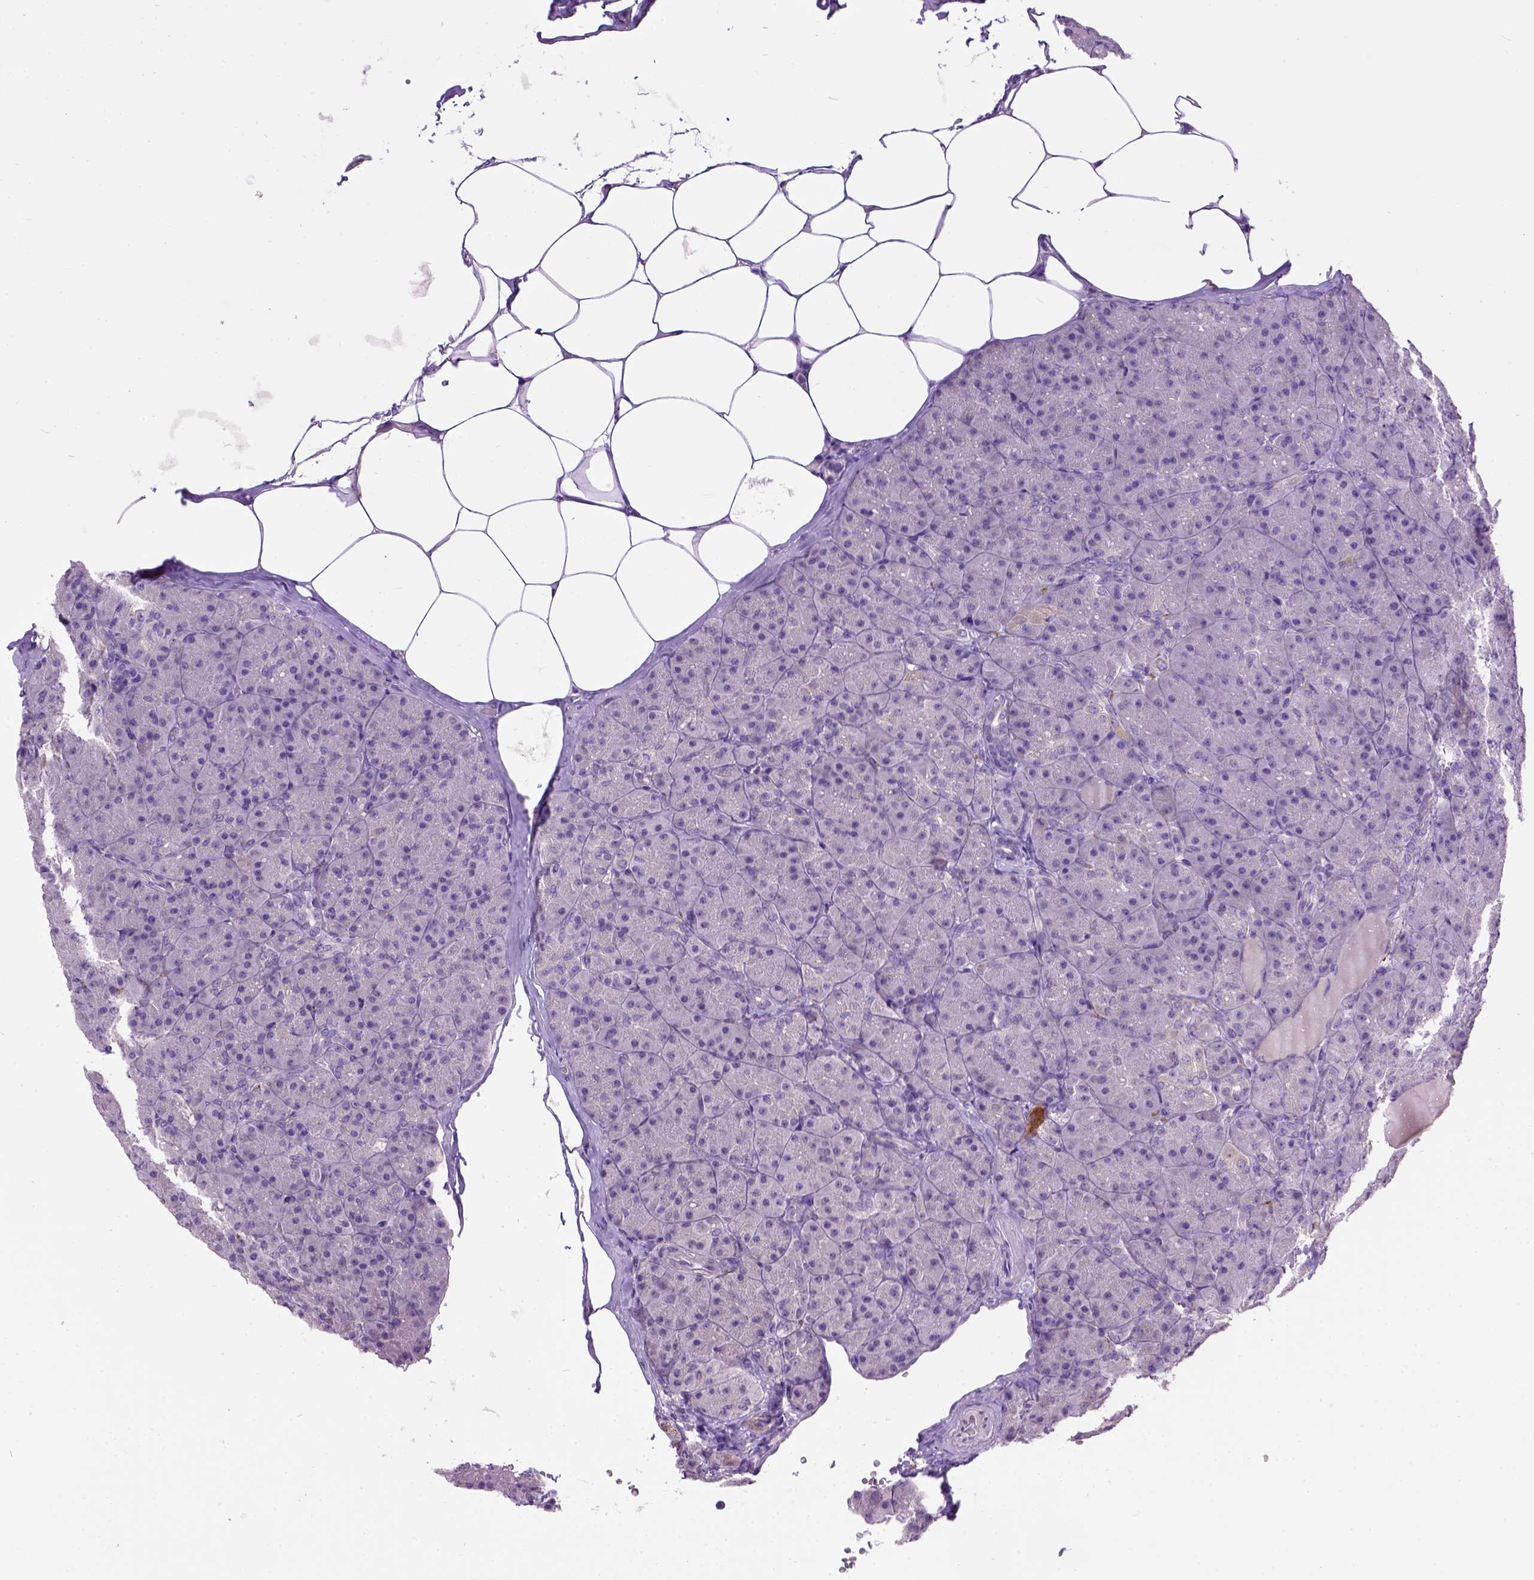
{"staining": {"intensity": "weak", "quantity": "<25%", "location": "cytoplasmic/membranous"}, "tissue": "pancreas", "cell_type": "Exocrine glandular cells", "image_type": "normal", "snomed": [{"axis": "morphology", "description": "Normal tissue, NOS"}, {"axis": "topography", "description": "Pancreas"}], "caption": "This micrograph is of normal pancreas stained with immunohistochemistry to label a protein in brown with the nuclei are counter-stained blue. There is no staining in exocrine glandular cells.", "gene": "MAPT", "patient": {"sex": "male", "age": 57}}